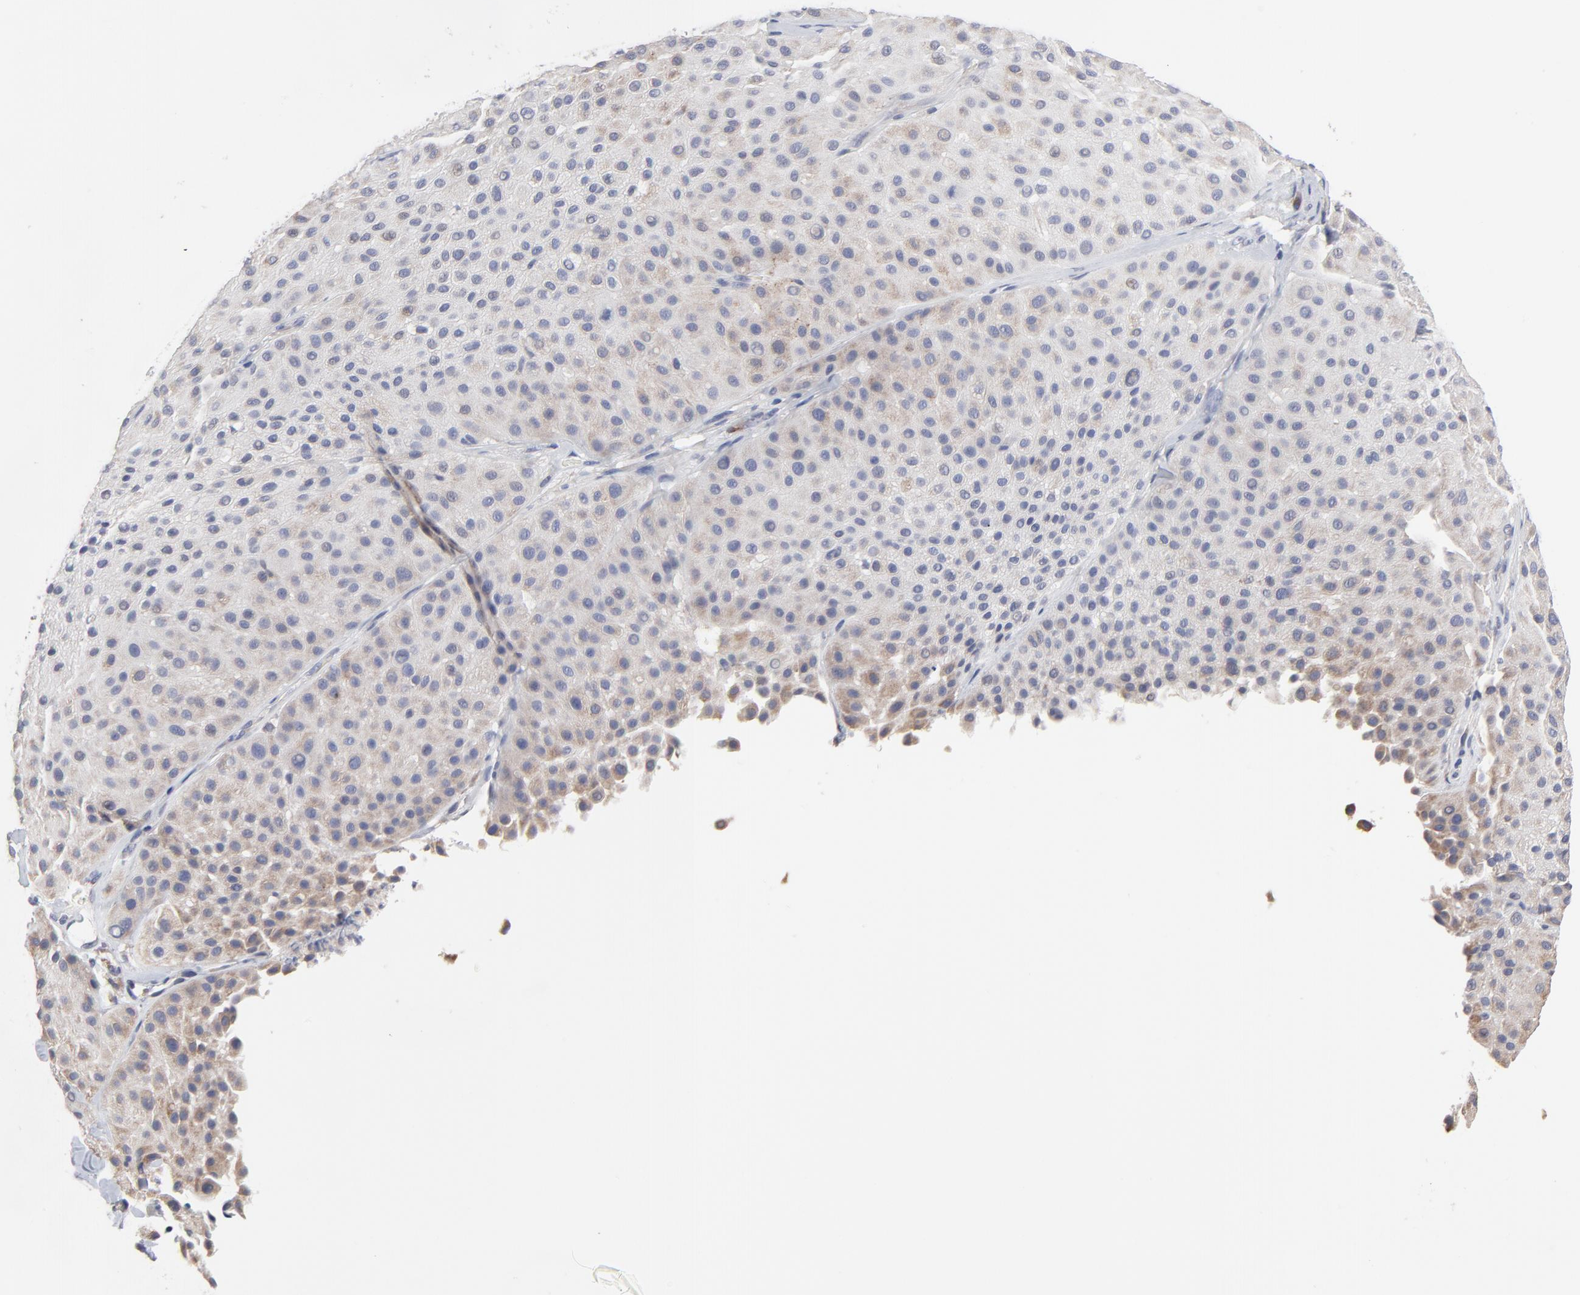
{"staining": {"intensity": "weak", "quantity": "25%-75%", "location": "cytoplasmic/membranous"}, "tissue": "melanoma", "cell_type": "Tumor cells", "image_type": "cancer", "snomed": [{"axis": "morphology", "description": "Normal tissue, NOS"}, {"axis": "morphology", "description": "Malignant melanoma, Metastatic site"}, {"axis": "topography", "description": "Skin"}], "caption": "Immunohistochemical staining of melanoma displays low levels of weak cytoplasmic/membranous staining in approximately 25%-75% of tumor cells.", "gene": "TRIM22", "patient": {"sex": "male", "age": 41}}